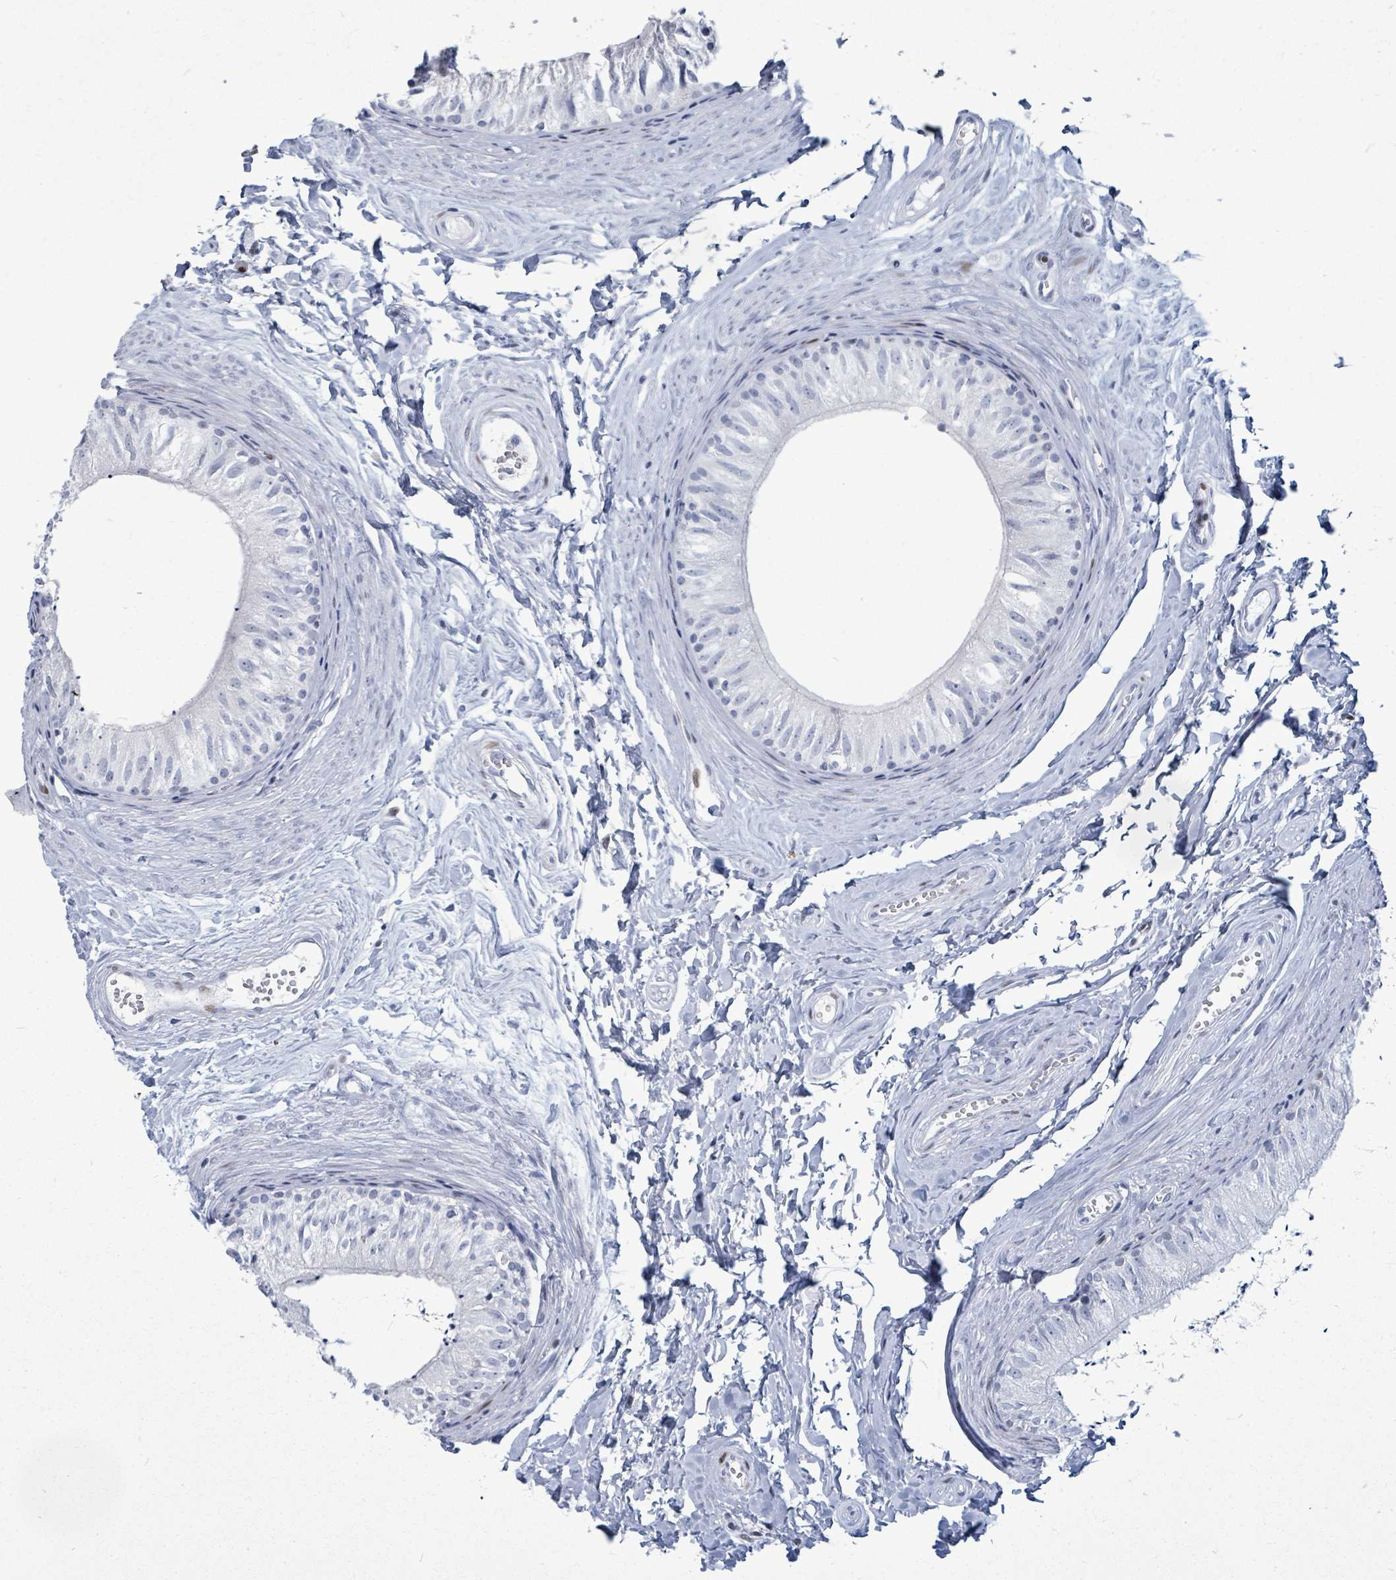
{"staining": {"intensity": "negative", "quantity": "none", "location": "none"}, "tissue": "epididymis", "cell_type": "Glandular cells", "image_type": "normal", "snomed": [{"axis": "morphology", "description": "Normal tissue, NOS"}, {"axis": "topography", "description": "Epididymis"}], "caption": "IHC micrograph of benign human epididymis stained for a protein (brown), which demonstrates no staining in glandular cells. (DAB IHC visualized using brightfield microscopy, high magnification).", "gene": "MALL", "patient": {"sex": "male", "age": 56}}